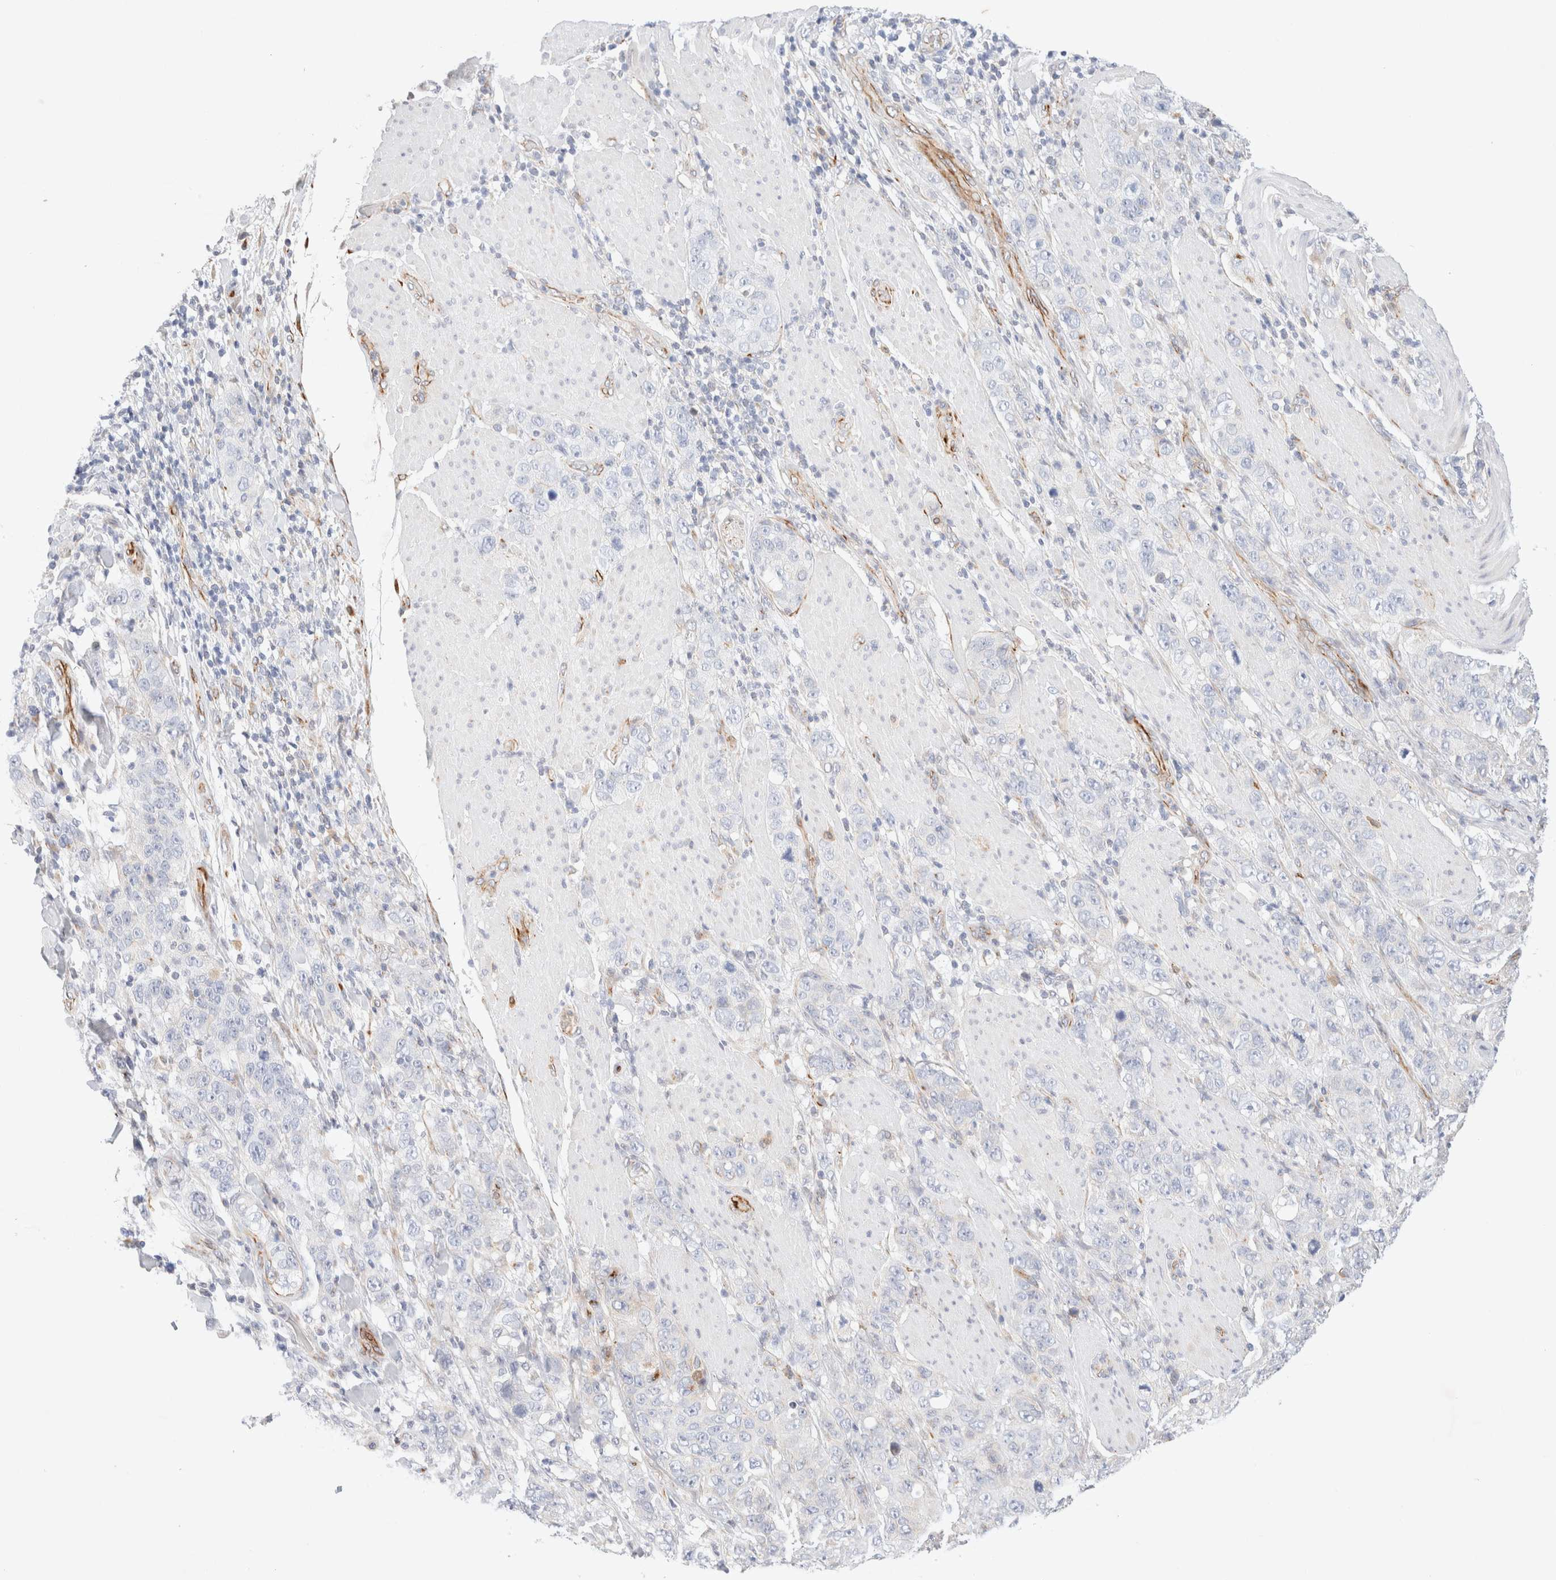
{"staining": {"intensity": "negative", "quantity": "none", "location": "none"}, "tissue": "stomach cancer", "cell_type": "Tumor cells", "image_type": "cancer", "snomed": [{"axis": "morphology", "description": "Adenocarcinoma, NOS"}, {"axis": "topography", "description": "Stomach"}], "caption": "IHC image of neoplastic tissue: stomach cancer (adenocarcinoma) stained with DAB (3,3'-diaminobenzidine) shows no significant protein expression in tumor cells.", "gene": "SLC25A48", "patient": {"sex": "male", "age": 48}}